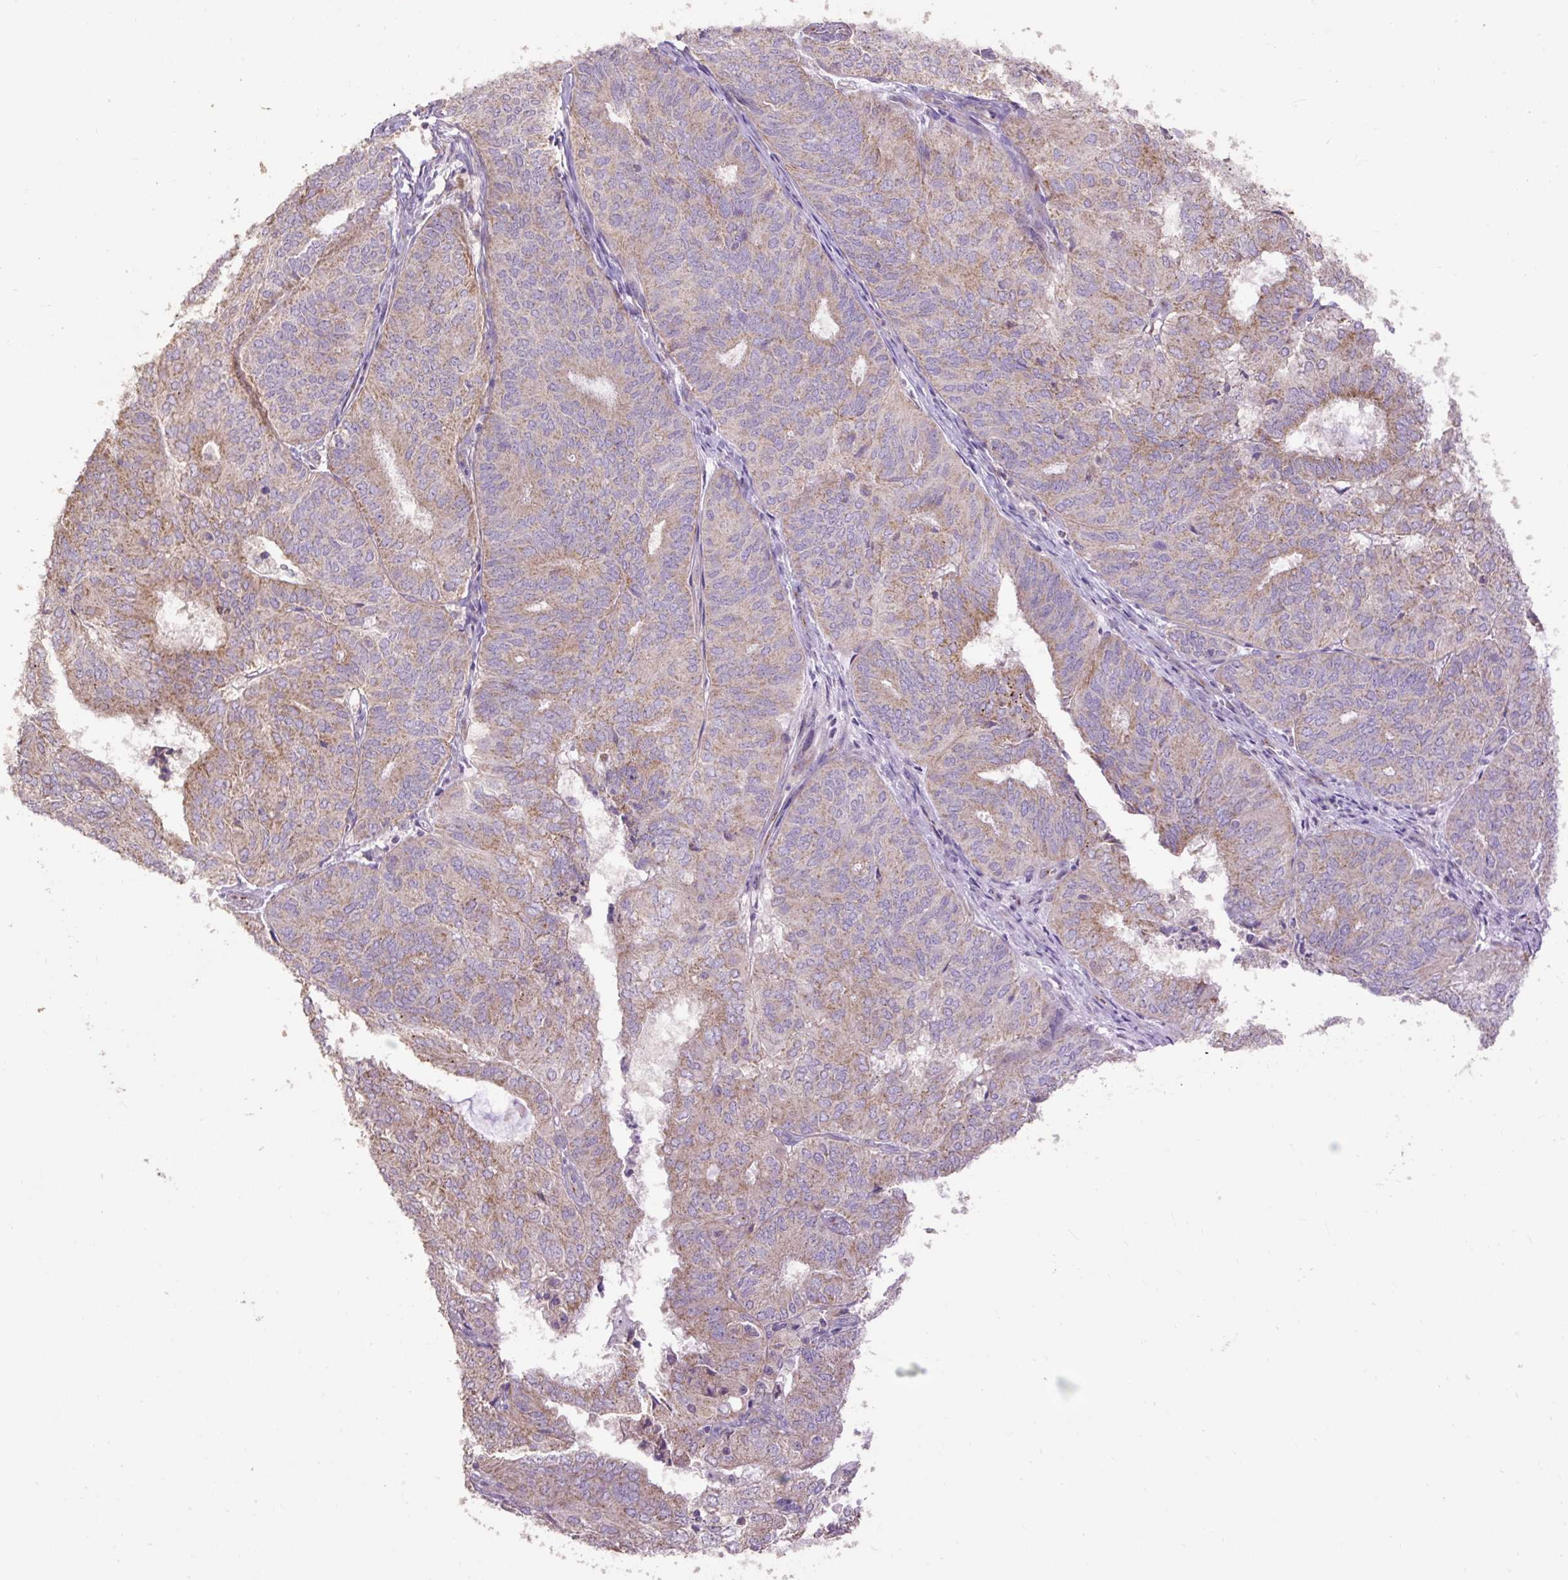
{"staining": {"intensity": "weak", "quantity": ">75%", "location": "cytoplasmic/membranous"}, "tissue": "endometrial cancer", "cell_type": "Tumor cells", "image_type": "cancer", "snomed": [{"axis": "morphology", "description": "Adenocarcinoma, NOS"}, {"axis": "topography", "description": "Uterus"}], "caption": "Endometrial cancer stained with DAB immunohistochemistry (IHC) reveals low levels of weak cytoplasmic/membranous staining in approximately >75% of tumor cells.", "gene": "ABR", "patient": {"sex": "female", "age": 60}}